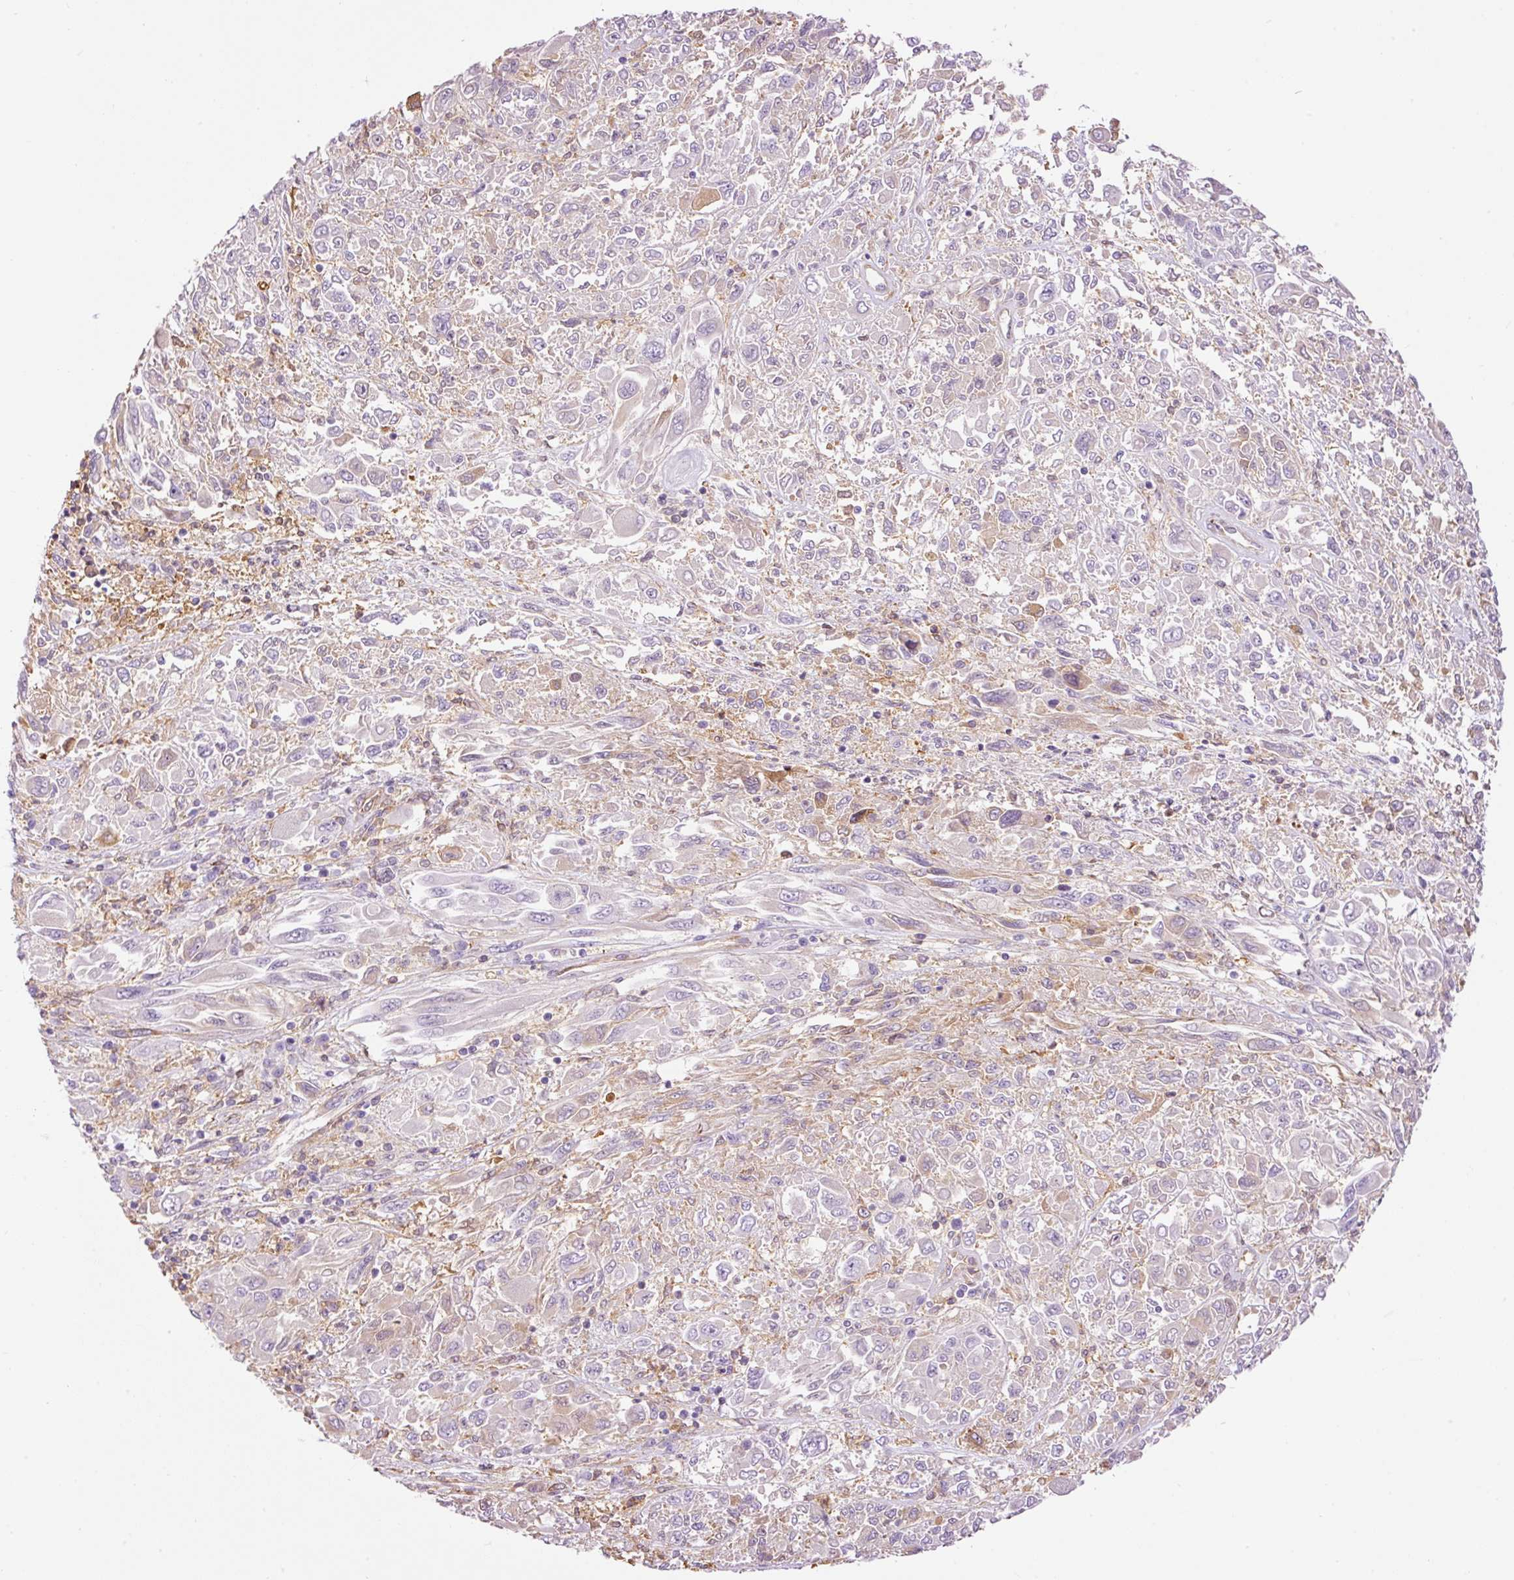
{"staining": {"intensity": "negative", "quantity": "none", "location": "none"}, "tissue": "melanoma", "cell_type": "Tumor cells", "image_type": "cancer", "snomed": [{"axis": "morphology", "description": "Malignant melanoma, NOS"}, {"axis": "topography", "description": "Skin"}], "caption": "Melanoma was stained to show a protein in brown. There is no significant staining in tumor cells.", "gene": "IL10RB", "patient": {"sex": "female", "age": 91}}